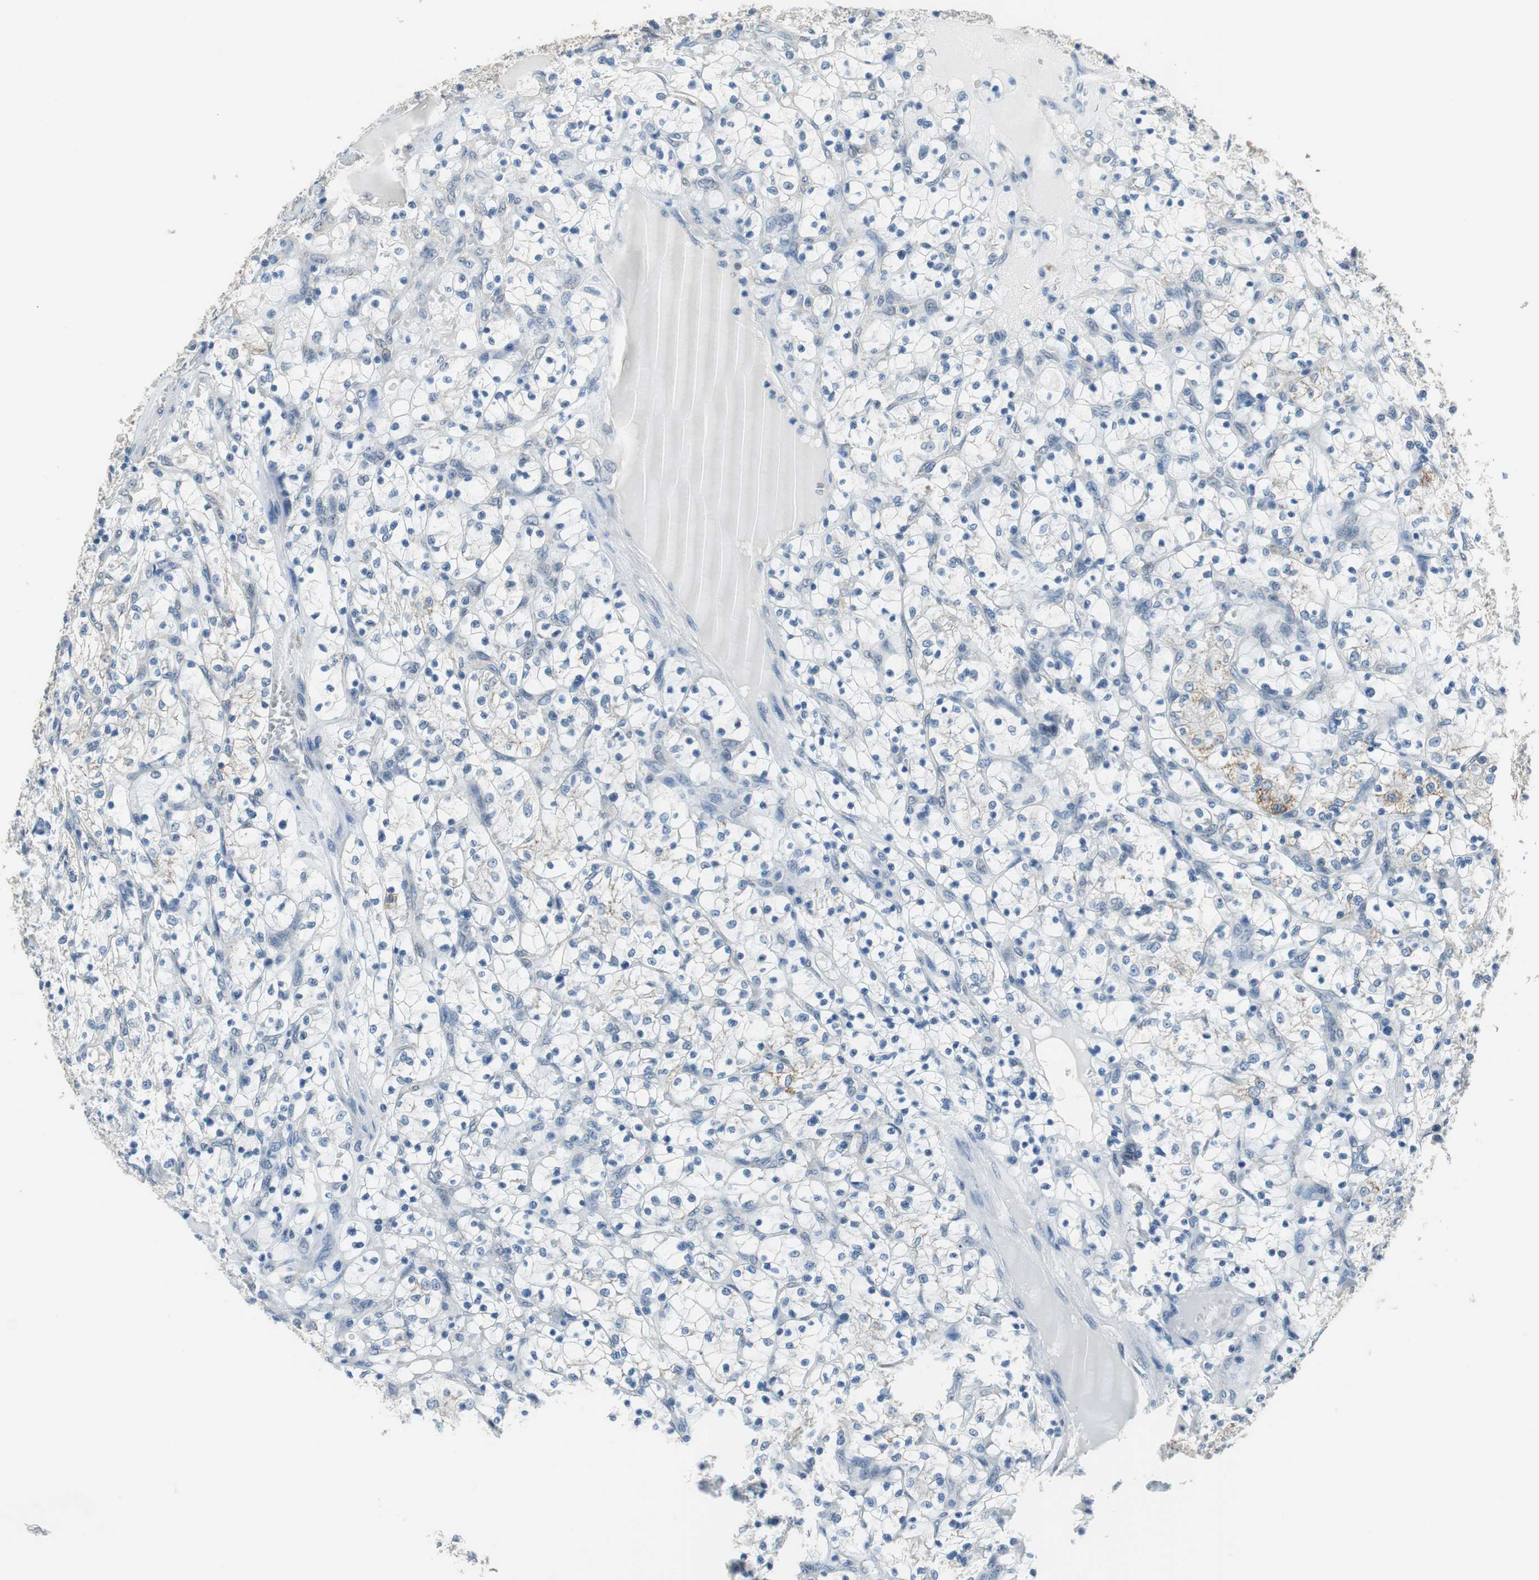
{"staining": {"intensity": "weak", "quantity": "<25%", "location": "cytoplasmic/membranous"}, "tissue": "renal cancer", "cell_type": "Tumor cells", "image_type": "cancer", "snomed": [{"axis": "morphology", "description": "Adenocarcinoma, NOS"}, {"axis": "topography", "description": "Kidney"}], "caption": "An IHC photomicrograph of adenocarcinoma (renal) is shown. There is no staining in tumor cells of adenocarcinoma (renal).", "gene": "ALDH4A1", "patient": {"sex": "female", "age": 69}}